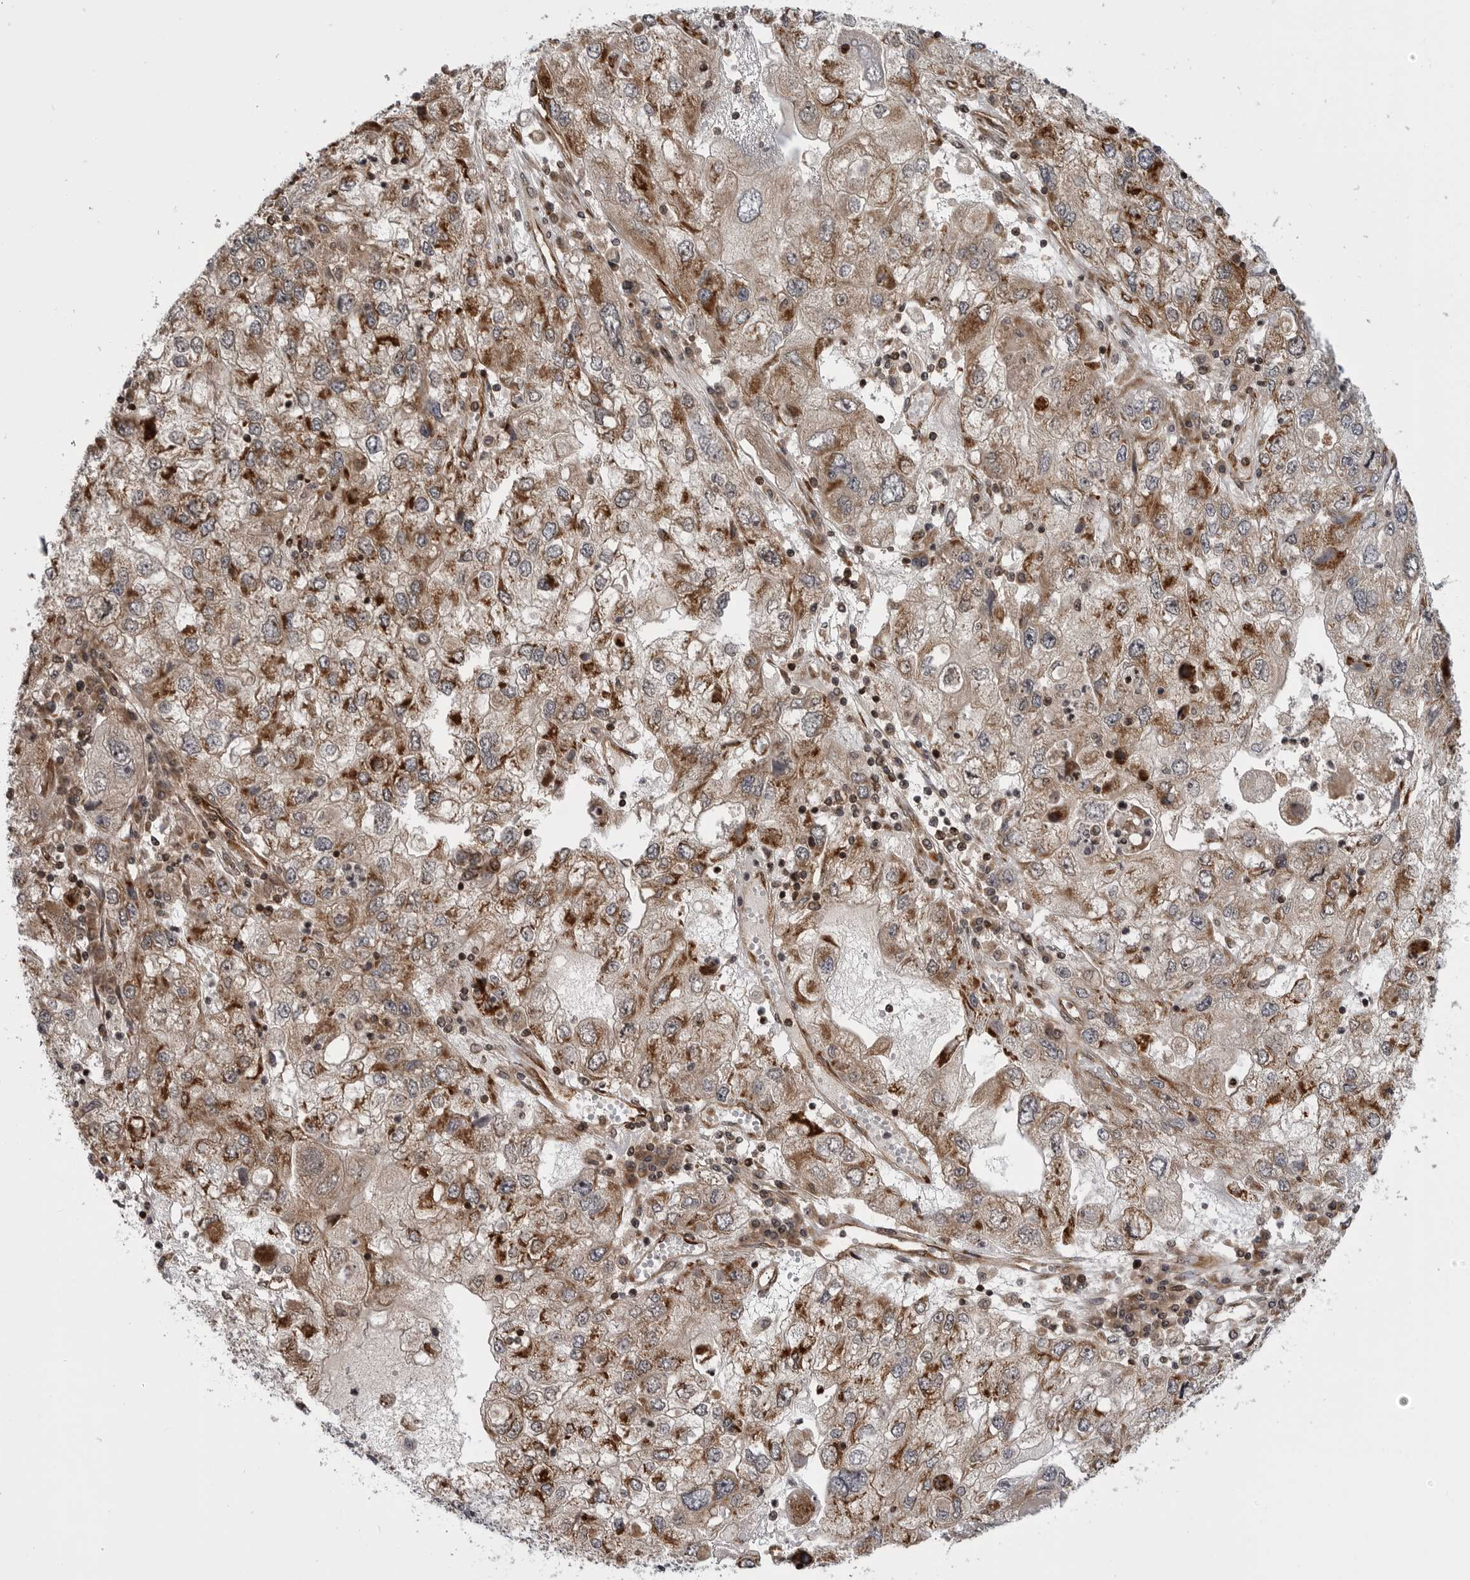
{"staining": {"intensity": "moderate", "quantity": "25%-75%", "location": "cytoplasmic/membranous"}, "tissue": "endometrial cancer", "cell_type": "Tumor cells", "image_type": "cancer", "snomed": [{"axis": "morphology", "description": "Adenocarcinoma, NOS"}, {"axis": "topography", "description": "Endometrium"}], "caption": "A brown stain labels moderate cytoplasmic/membranous staining of a protein in endometrial adenocarcinoma tumor cells.", "gene": "ABL1", "patient": {"sex": "female", "age": 49}}